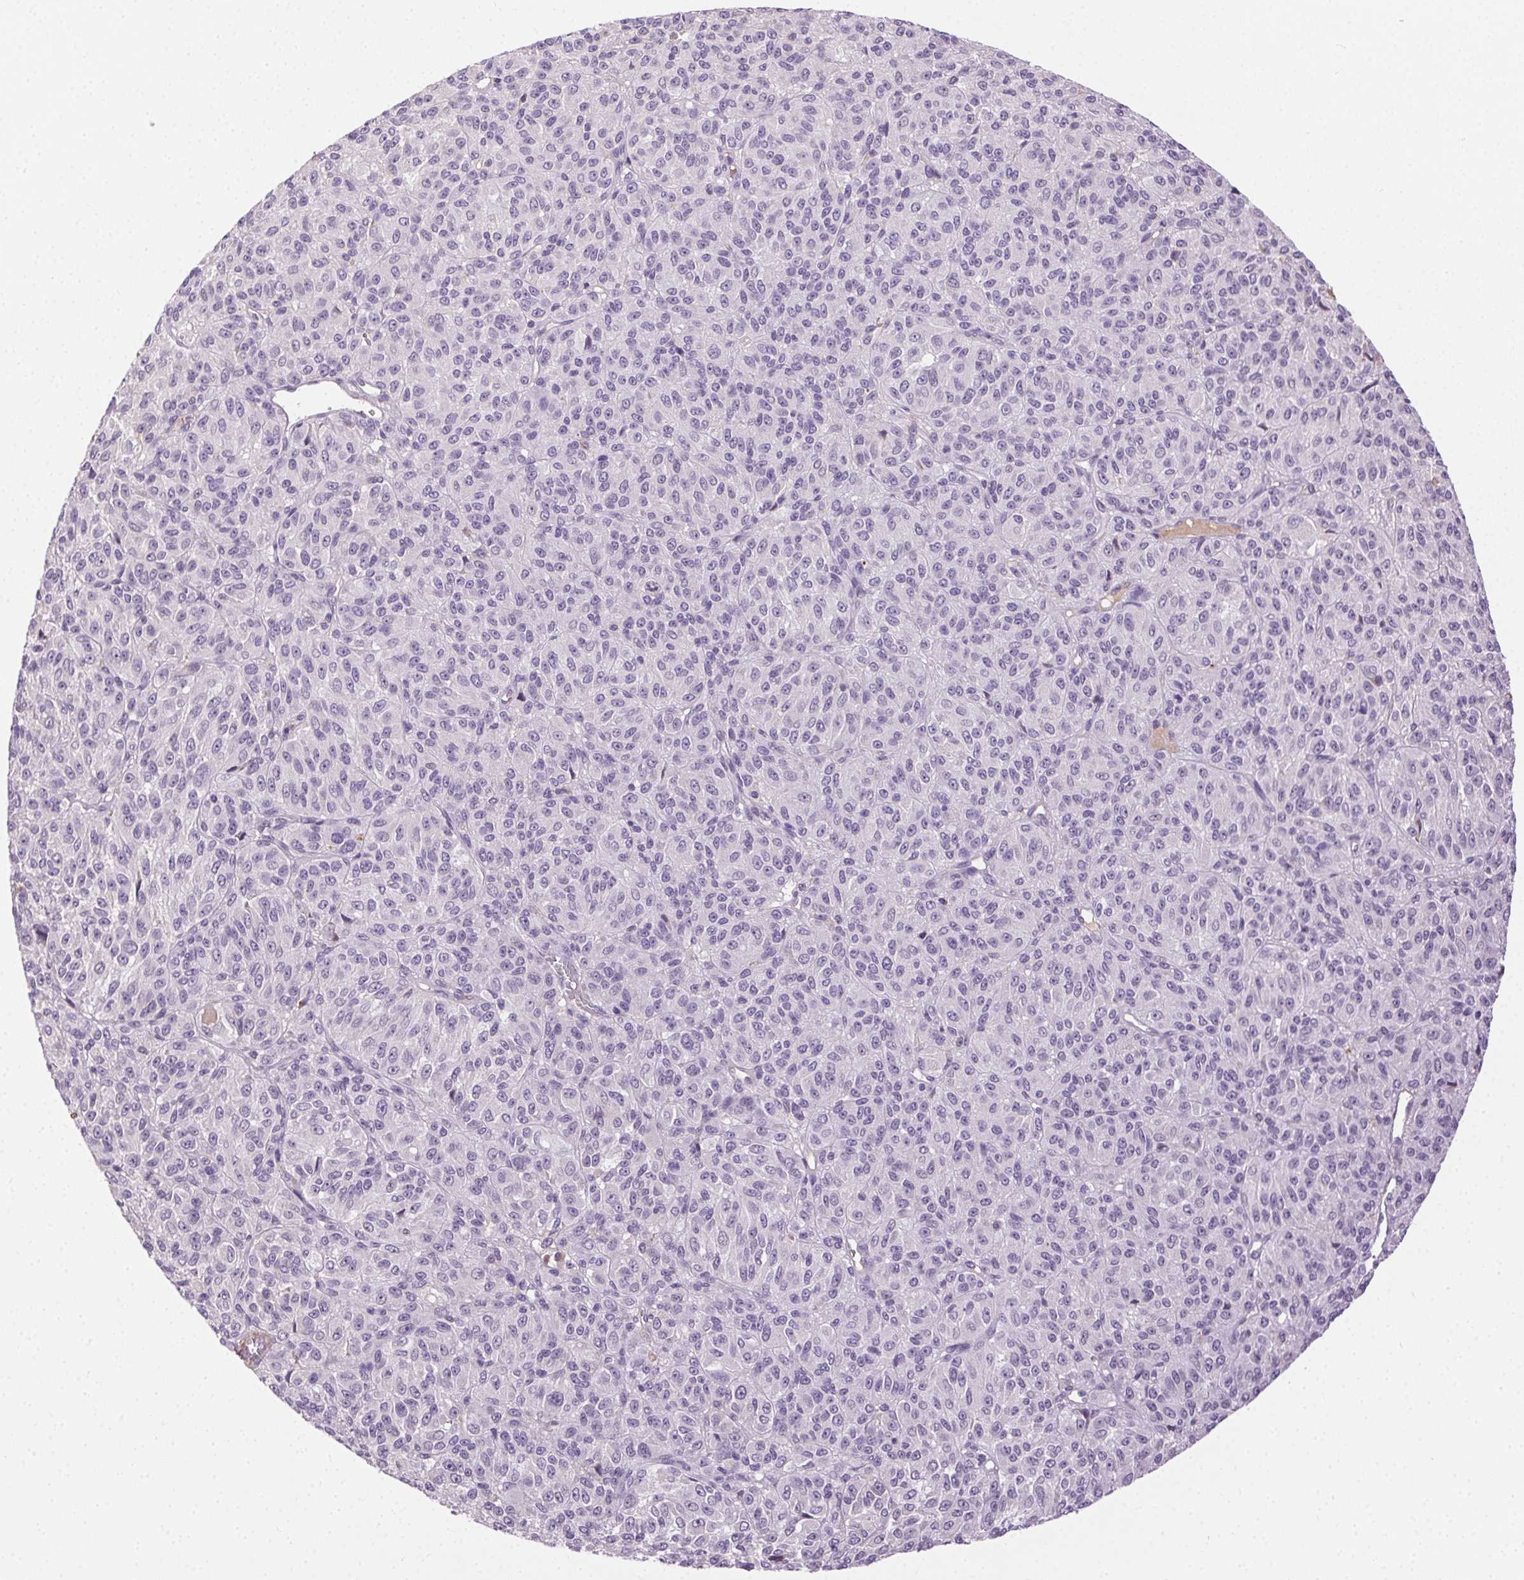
{"staining": {"intensity": "negative", "quantity": "none", "location": "none"}, "tissue": "melanoma", "cell_type": "Tumor cells", "image_type": "cancer", "snomed": [{"axis": "morphology", "description": "Malignant melanoma, Metastatic site"}, {"axis": "topography", "description": "Brain"}], "caption": "Protein analysis of malignant melanoma (metastatic site) shows no significant staining in tumor cells.", "gene": "BPIFB2", "patient": {"sex": "female", "age": 56}}